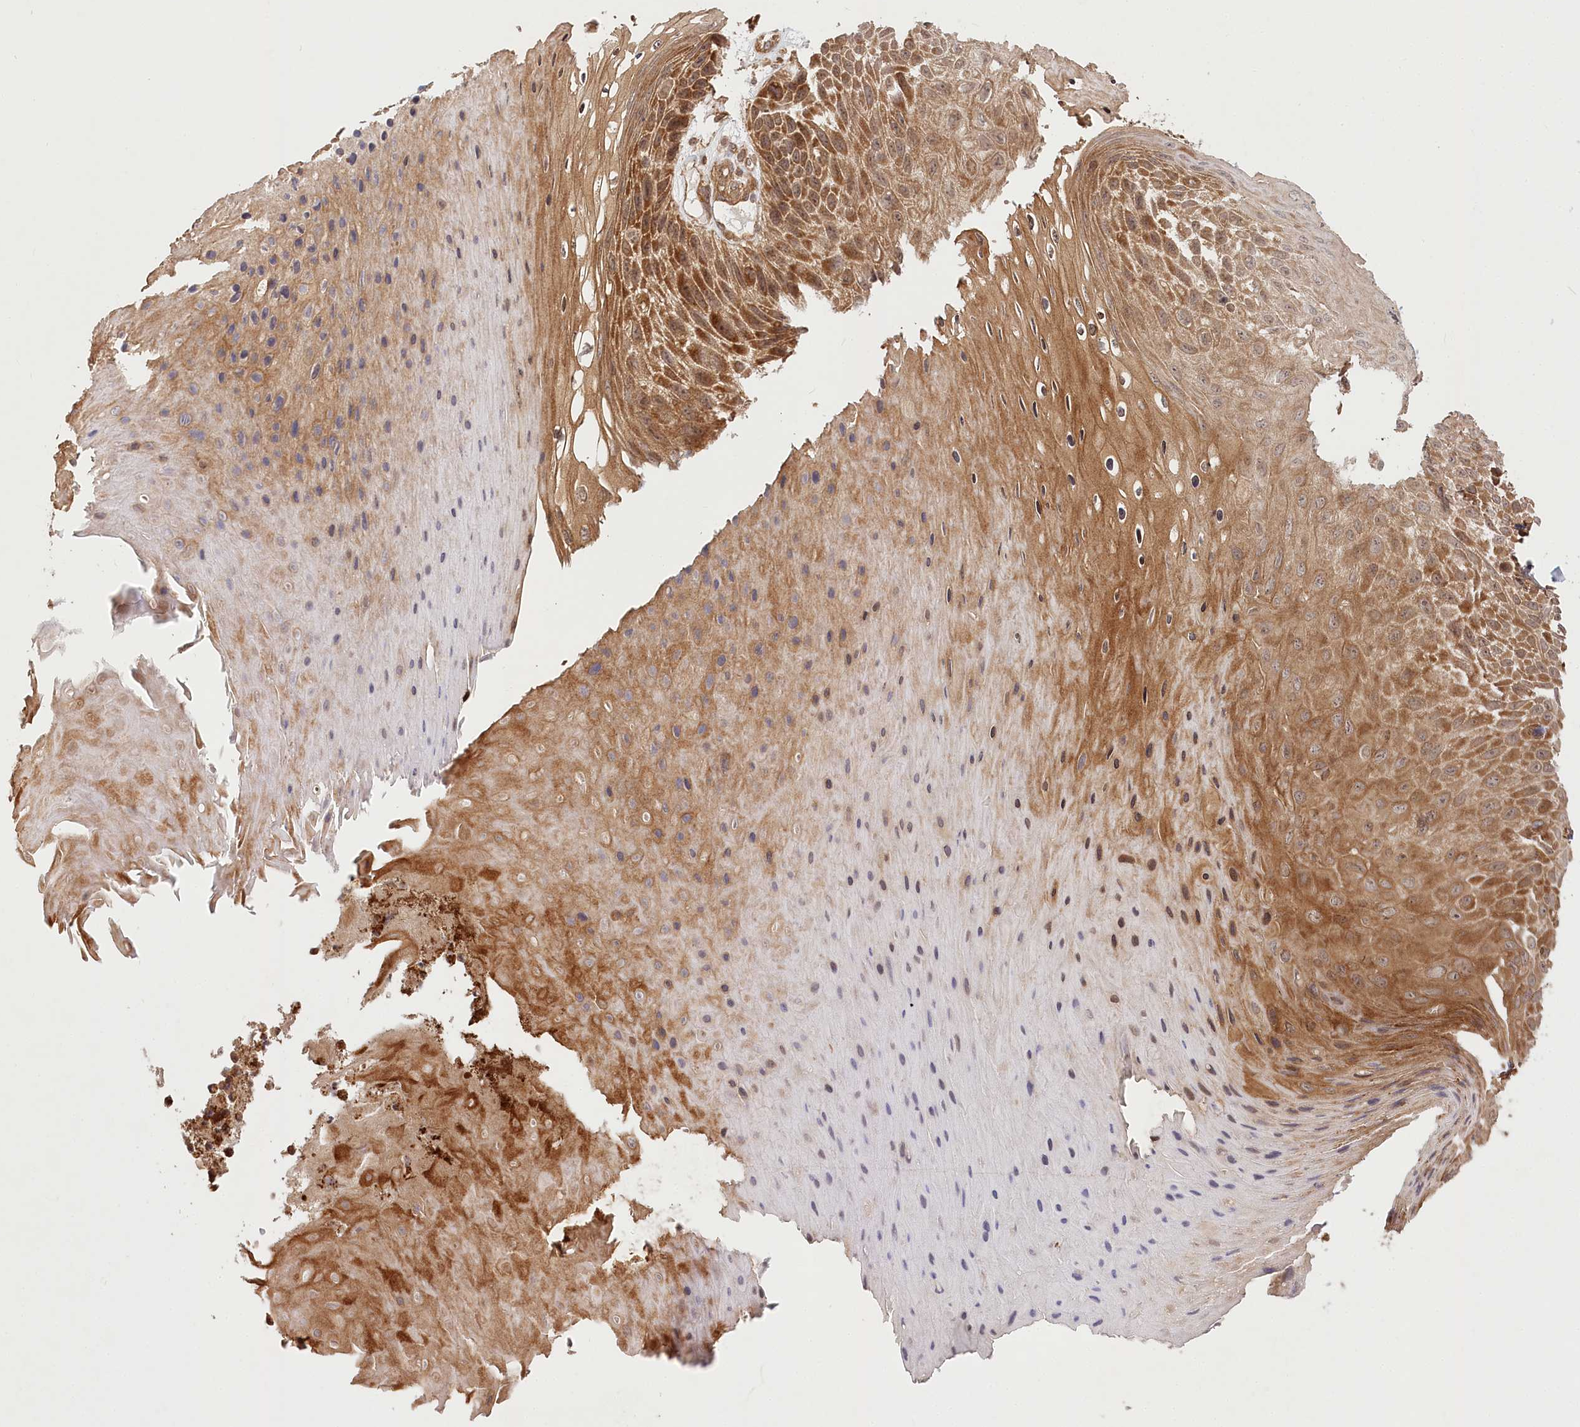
{"staining": {"intensity": "strong", "quantity": ">75%", "location": "cytoplasmic/membranous"}, "tissue": "skin cancer", "cell_type": "Tumor cells", "image_type": "cancer", "snomed": [{"axis": "morphology", "description": "Squamous cell carcinoma, NOS"}, {"axis": "topography", "description": "Skin"}], "caption": "Immunohistochemistry (IHC) image of skin squamous cell carcinoma stained for a protein (brown), which demonstrates high levels of strong cytoplasmic/membranous staining in about >75% of tumor cells.", "gene": "CEP70", "patient": {"sex": "female", "age": 88}}